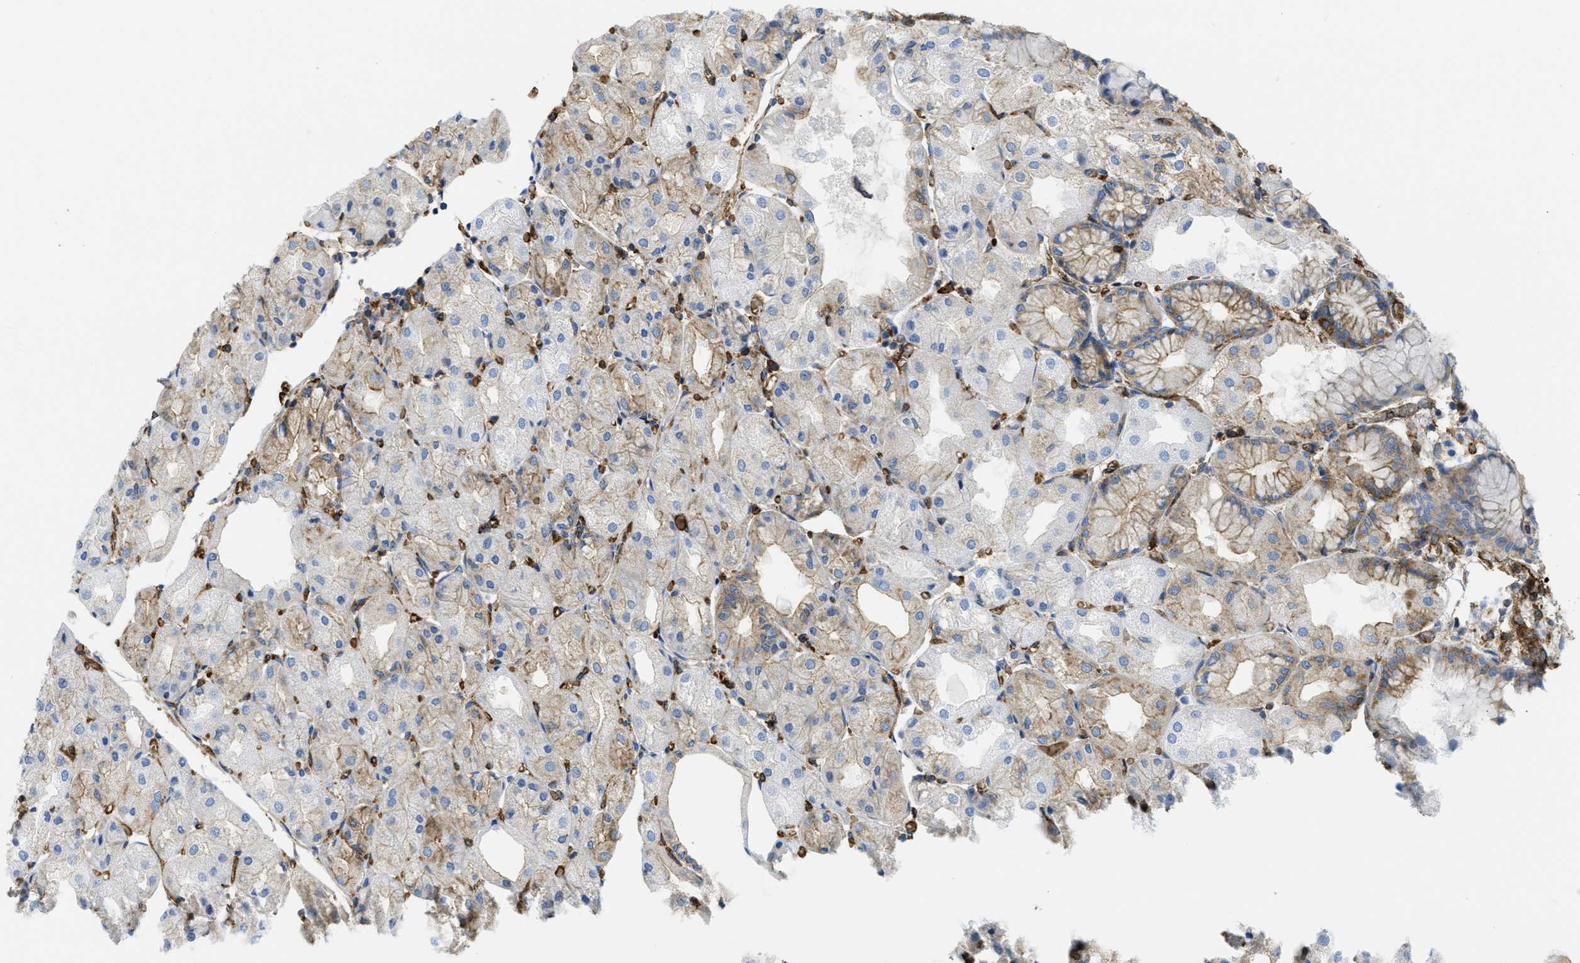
{"staining": {"intensity": "moderate", "quantity": "25%-75%", "location": "cytoplasmic/membranous"}, "tissue": "stomach", "cell_type": "Glandular cells", "image_type": "normal", "snomed": [{"axis": "morphology", "description": "Normal tissue, NOS"}, {"axis": "topography", "description": "Stomach, upper"}], "caption": "Immunohistochemistry of benign stomach reveals medium levels of moderate cytoplasmic/membranous positivity in approximately 25%-75% of glandular cells. (IHC, brightfield microscopy, high magnification).", "gene": "HIP1", "patient": {"sex": "male", "age": 72}}